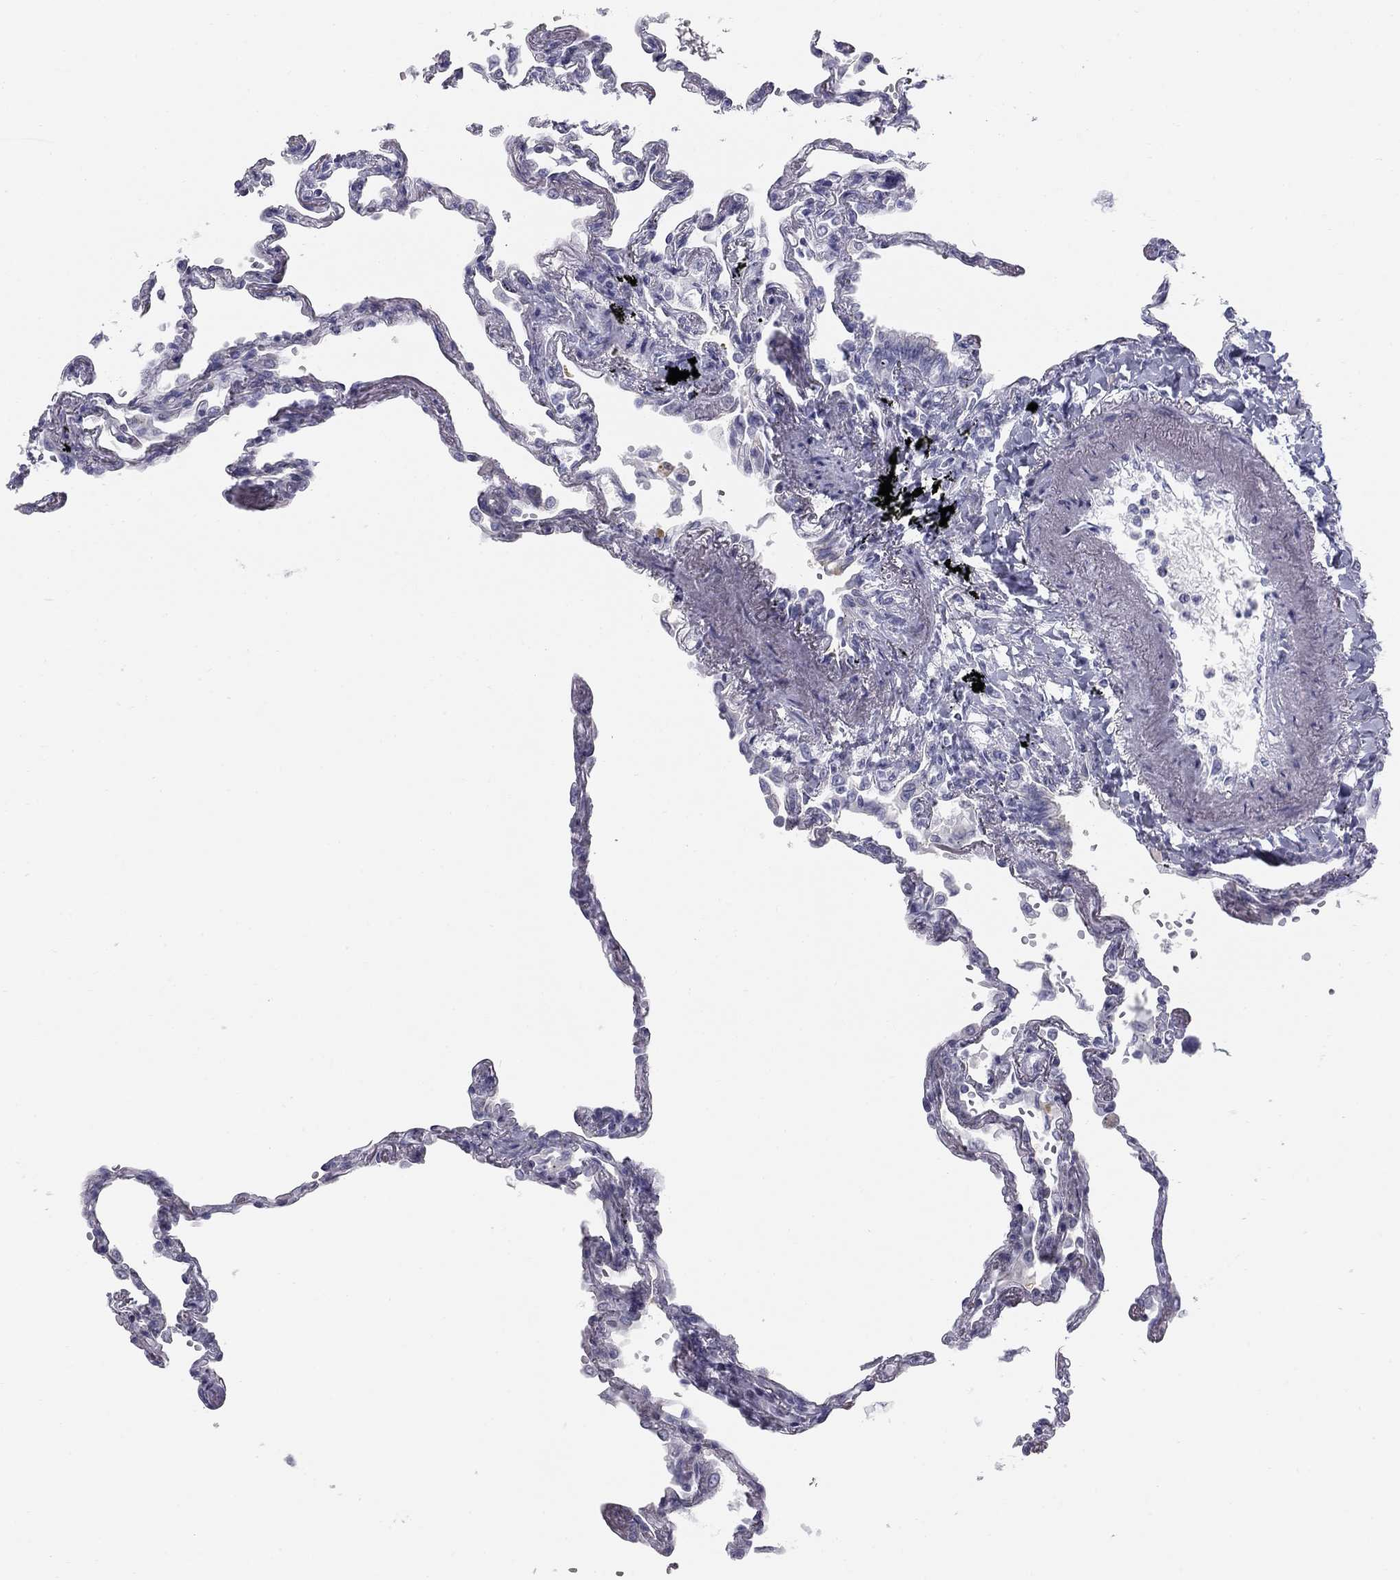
{"staining": {"intensity": "negative", "quantity": "none", "location": "none"}, "tissue": "lung", "cell_type": "Alveolar cells", "image_type": "normal", "snomed": [{"axis": "morphology", "description": "Normal tissue, NOS"}, {"axis": "topography", "description": "Lung"}], "caption": "Protein analysis of benign lung exhibits no significant staining in alveolar cells.", "gene": "SULT2B1", "patient": {"sex": "male", "age": 78}}